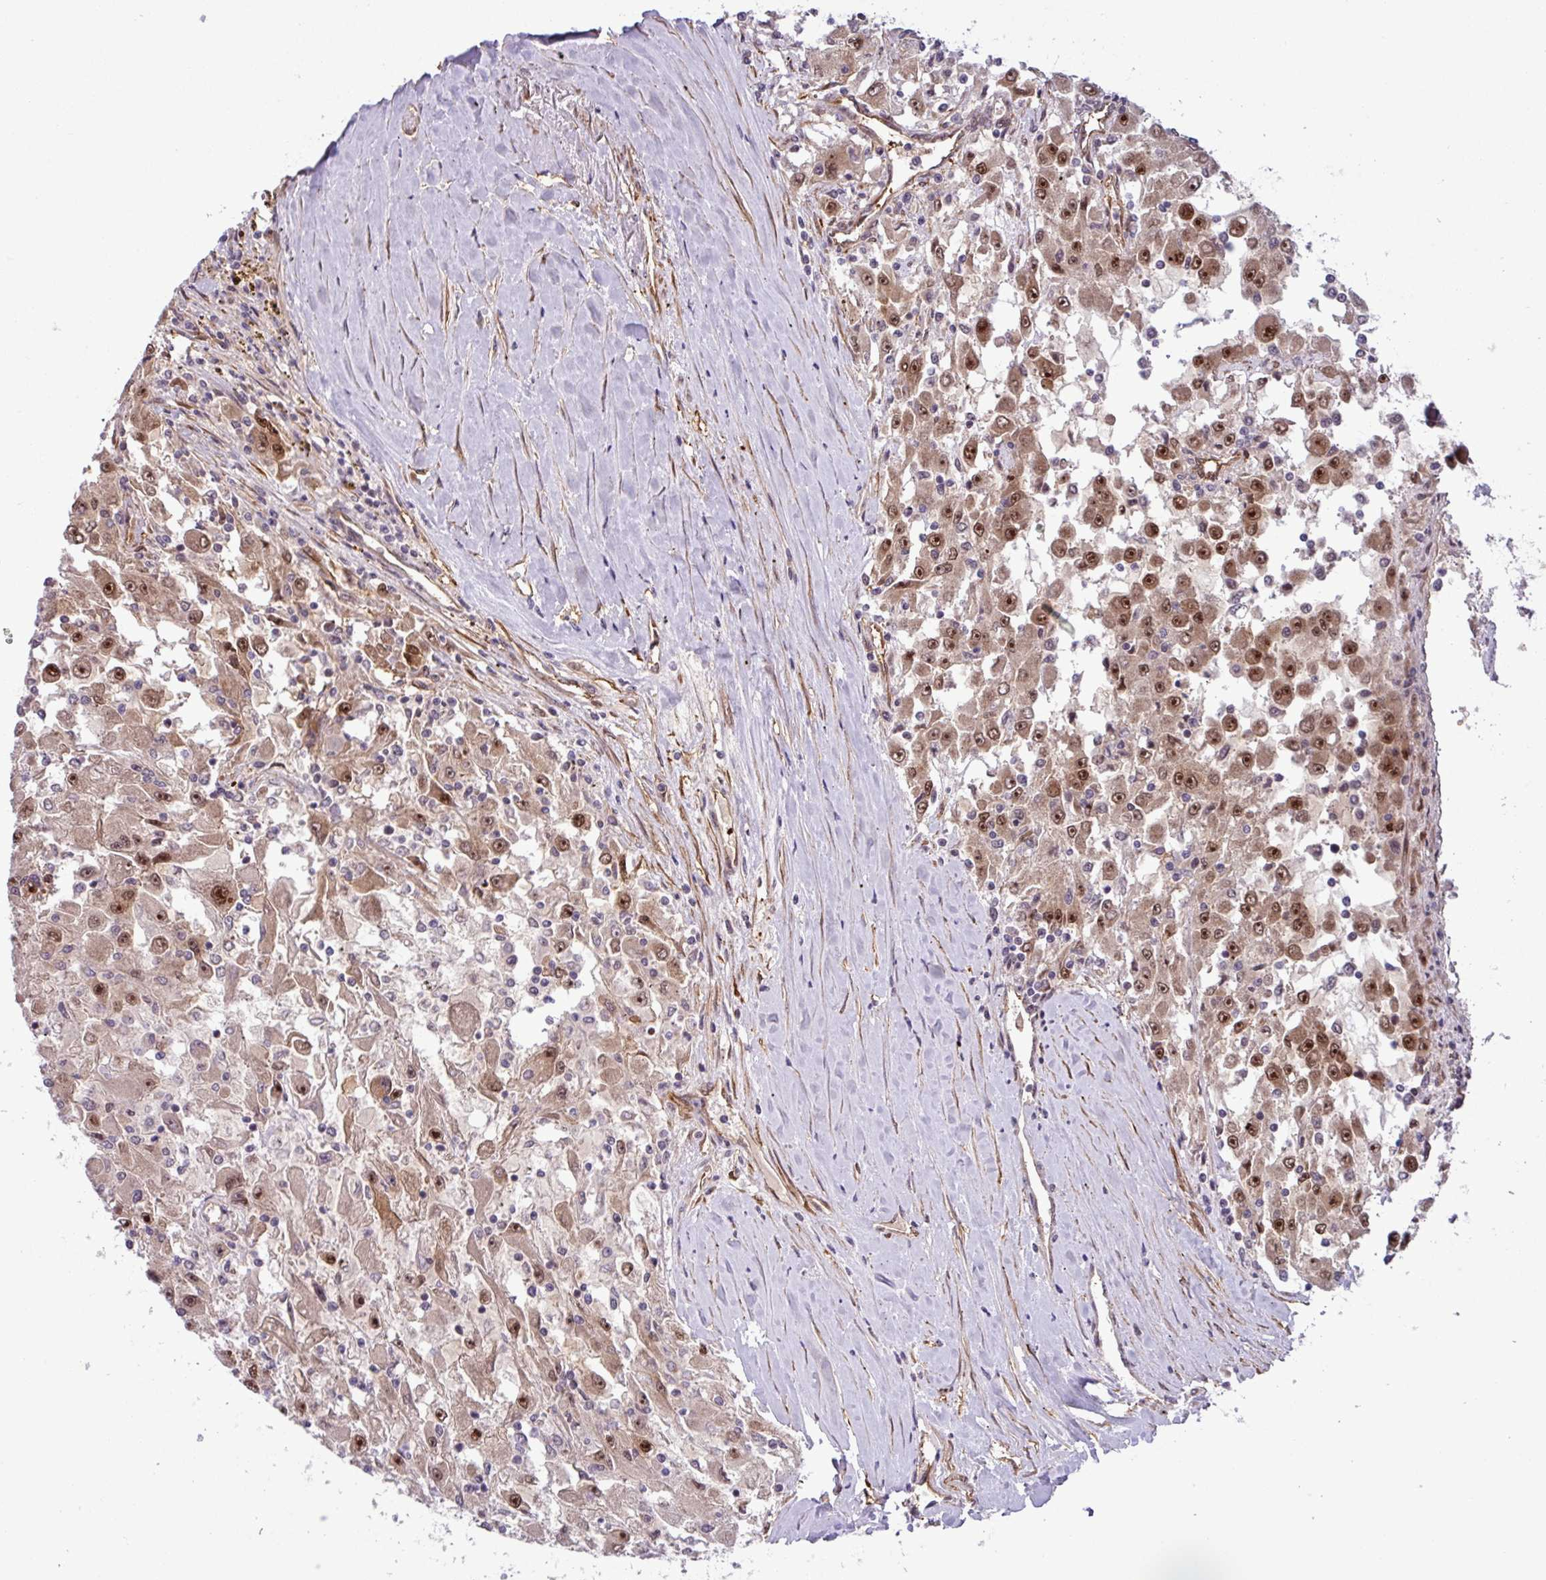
{"staining": {"intensity": "moderate", "quantity": ">75%", "location": "cytoplasmic/membranous,nuclear"}, "tissue": "renal cancer", "cell_type": "Tumor cells", "image_type": "cancer", "snomed": [{"axis": "morphology", "description": "Adenocarcinoma, NOS"}, {"axis": "topography", "description": "Kidney"}], "caption": "Protein staining demonstrates moderate cytoplasmic/membranous and nuclear staining in approximately >75% of tumor cells in renal cancer (adenocarcinoma). (DAB IHC, brown staining for protein, blue staining for nuclei).", "gene": "C7orf50", "patient": {"sex": "female", "age": 67}}